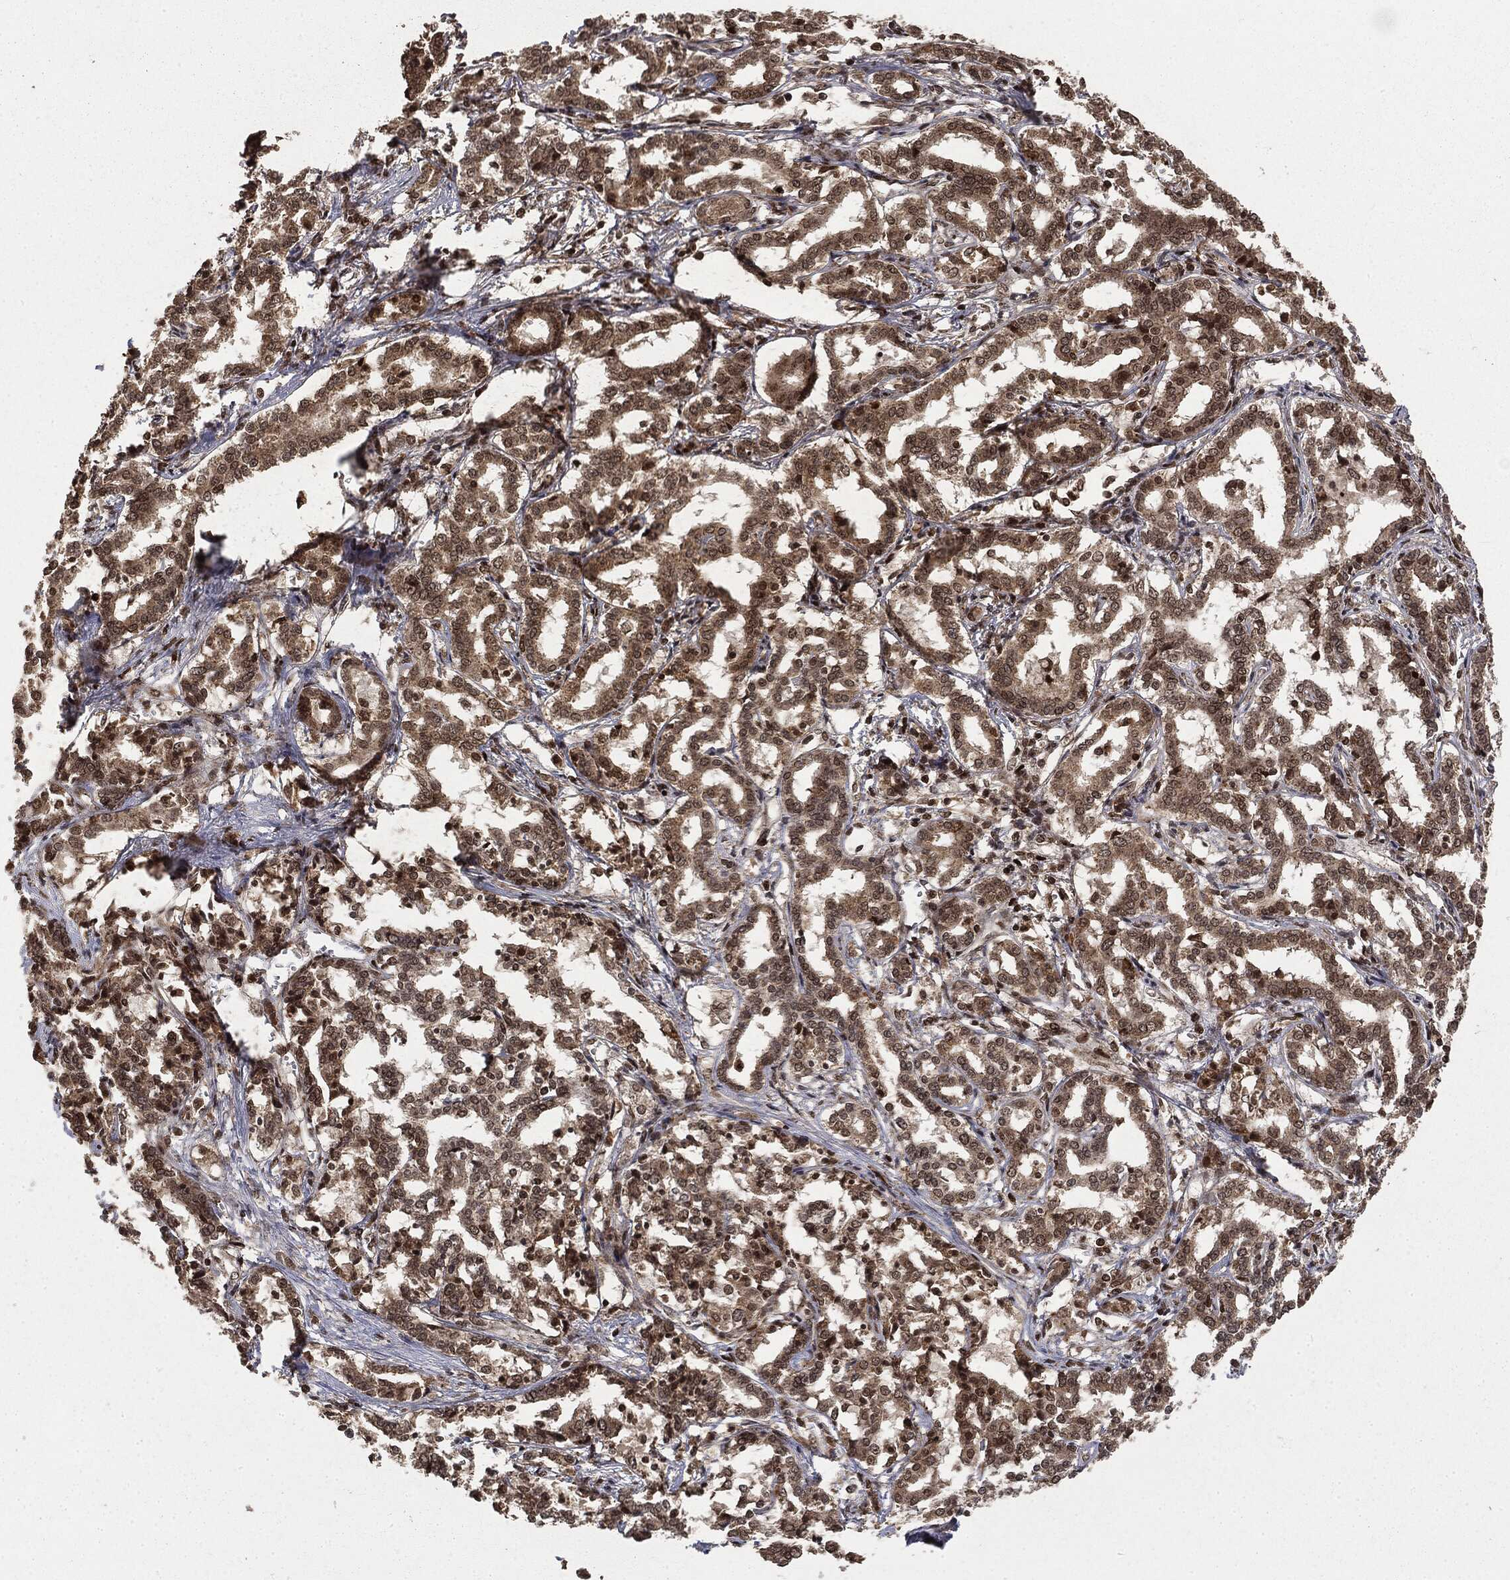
{"staining": {"intensity": "weak", "quantity": ">75%", "location": "cytoplasmic/membranous"}, "tissue": "liver cancer", "cell_type": "Tumor cells", "image_type": "cancer", "snomed": [{"axis": "morphology", "description": "Cholangiocarcinoma"}, {"axis": "topography", "description": "Liver"}], "caption": "An immunohistochemistry micrograph of neoplastic tissue is shown. Protein staining in brown shows weak cytoplasmic/membranous positivity in liver cancer (cholangiocarcinoma) within tumor cells. The staining was performed using DAB (3,3'-diaminobenzidine) to visualize the protein expression in brown, while the nuclei were stained in blue with hematoxylin (Magnification: 20x).", "gene": "CTDP1", "patient": {"sex": "female", "age": 47}}